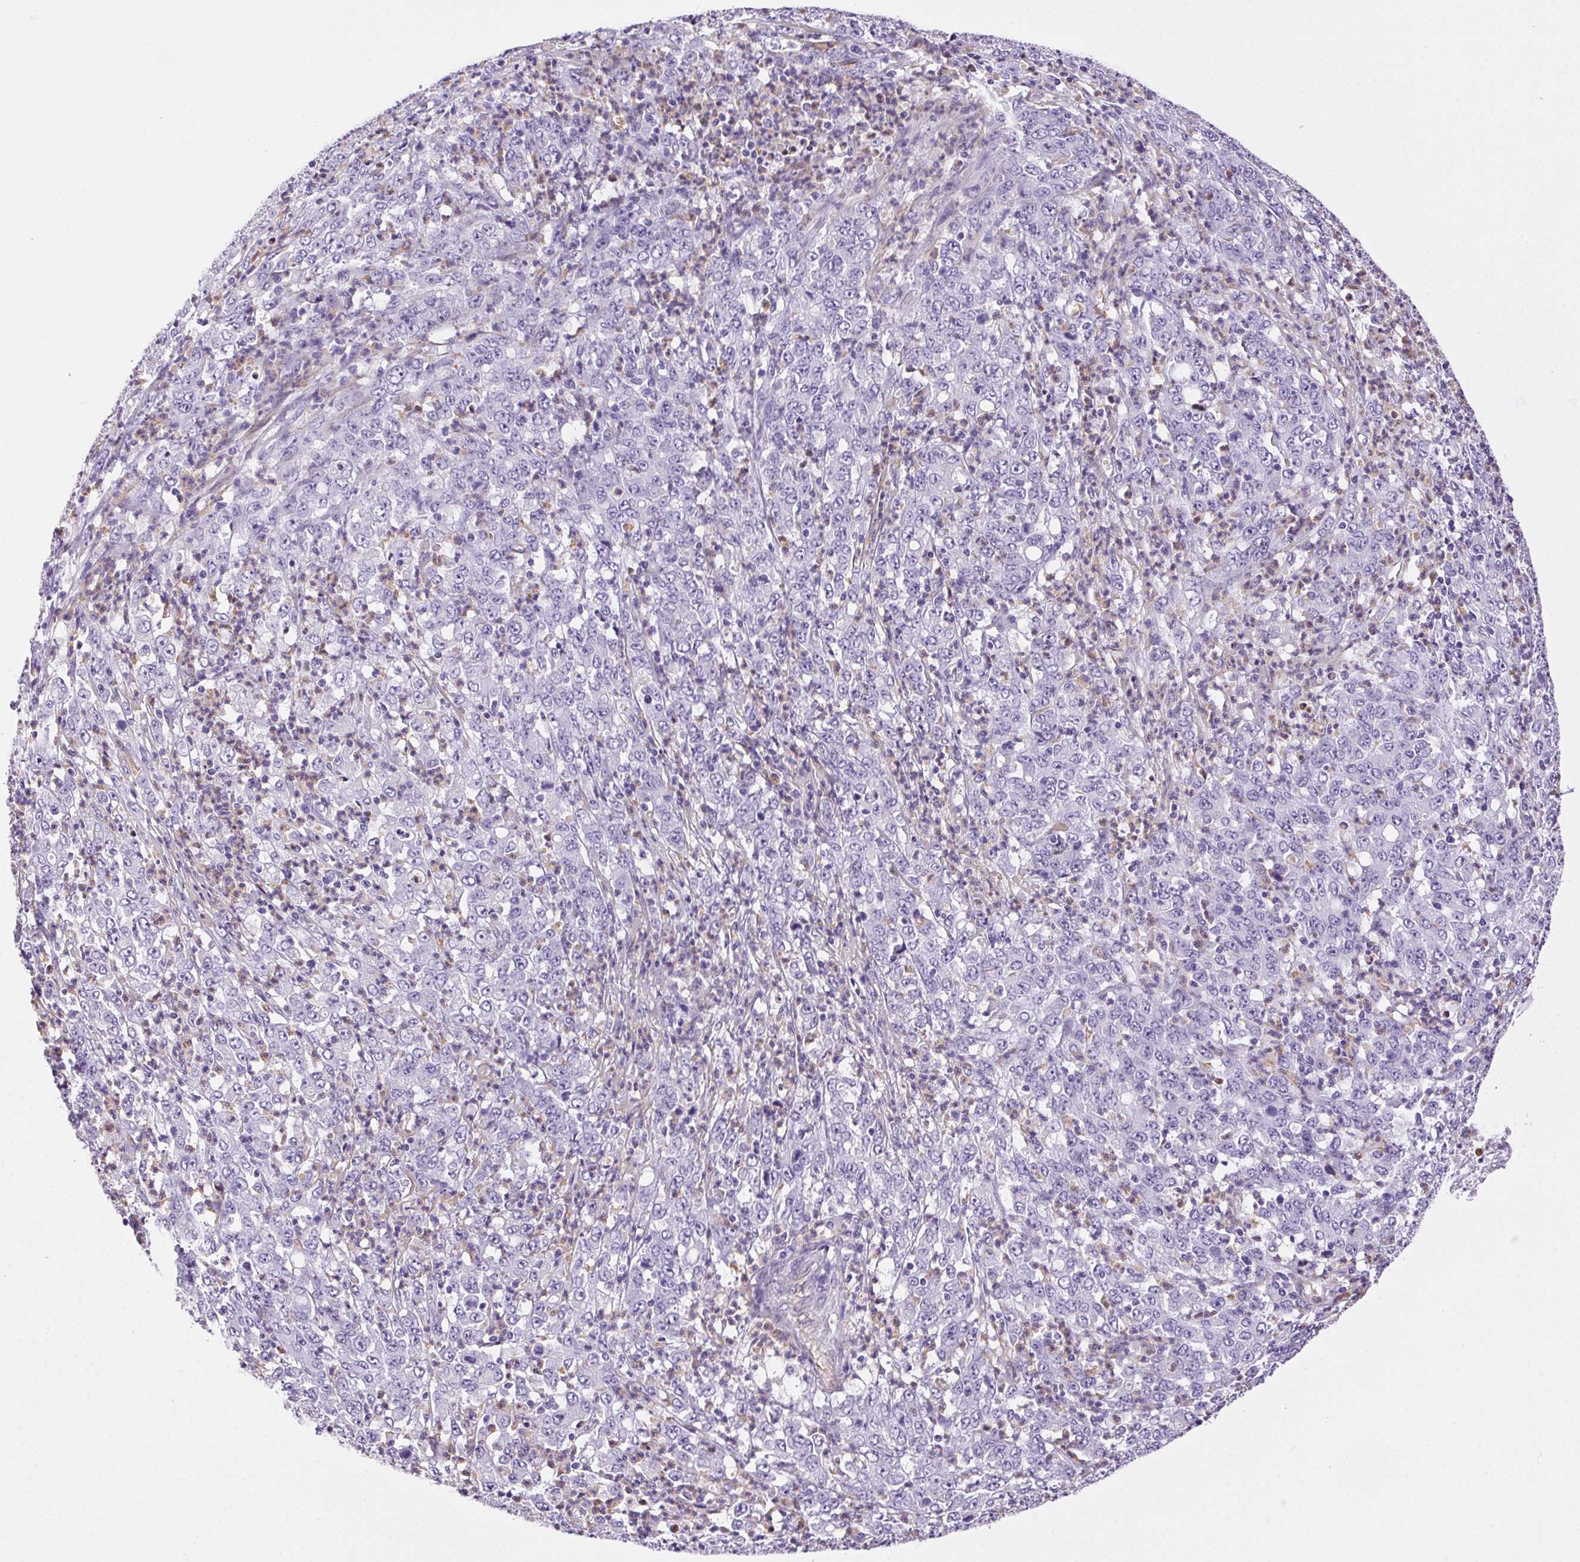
{"staining": {"intensity": "negative", "quantity": "none", "location": "none"}, "tissue": "stomach cancer", "cell_type": "Tumor cells", "image_type": "cancer", "snomed": [{"axis": "morphology", "description": "Adenocarcinoma, NOS"}, {"axis": "topography", "description": "Stomach, lower"}], "caption": "IHC image of stomach adenocarcinoma stained for a protein (brown), which displays no positivity in tumor cells. (Stains: DAB immunohistochemistry with hematoxylin counter stain, Microscopy: brightfield microscopy at high magnification).", "gene": "SHCBP1L", "patient": {"sex": "female", "age": 71}}